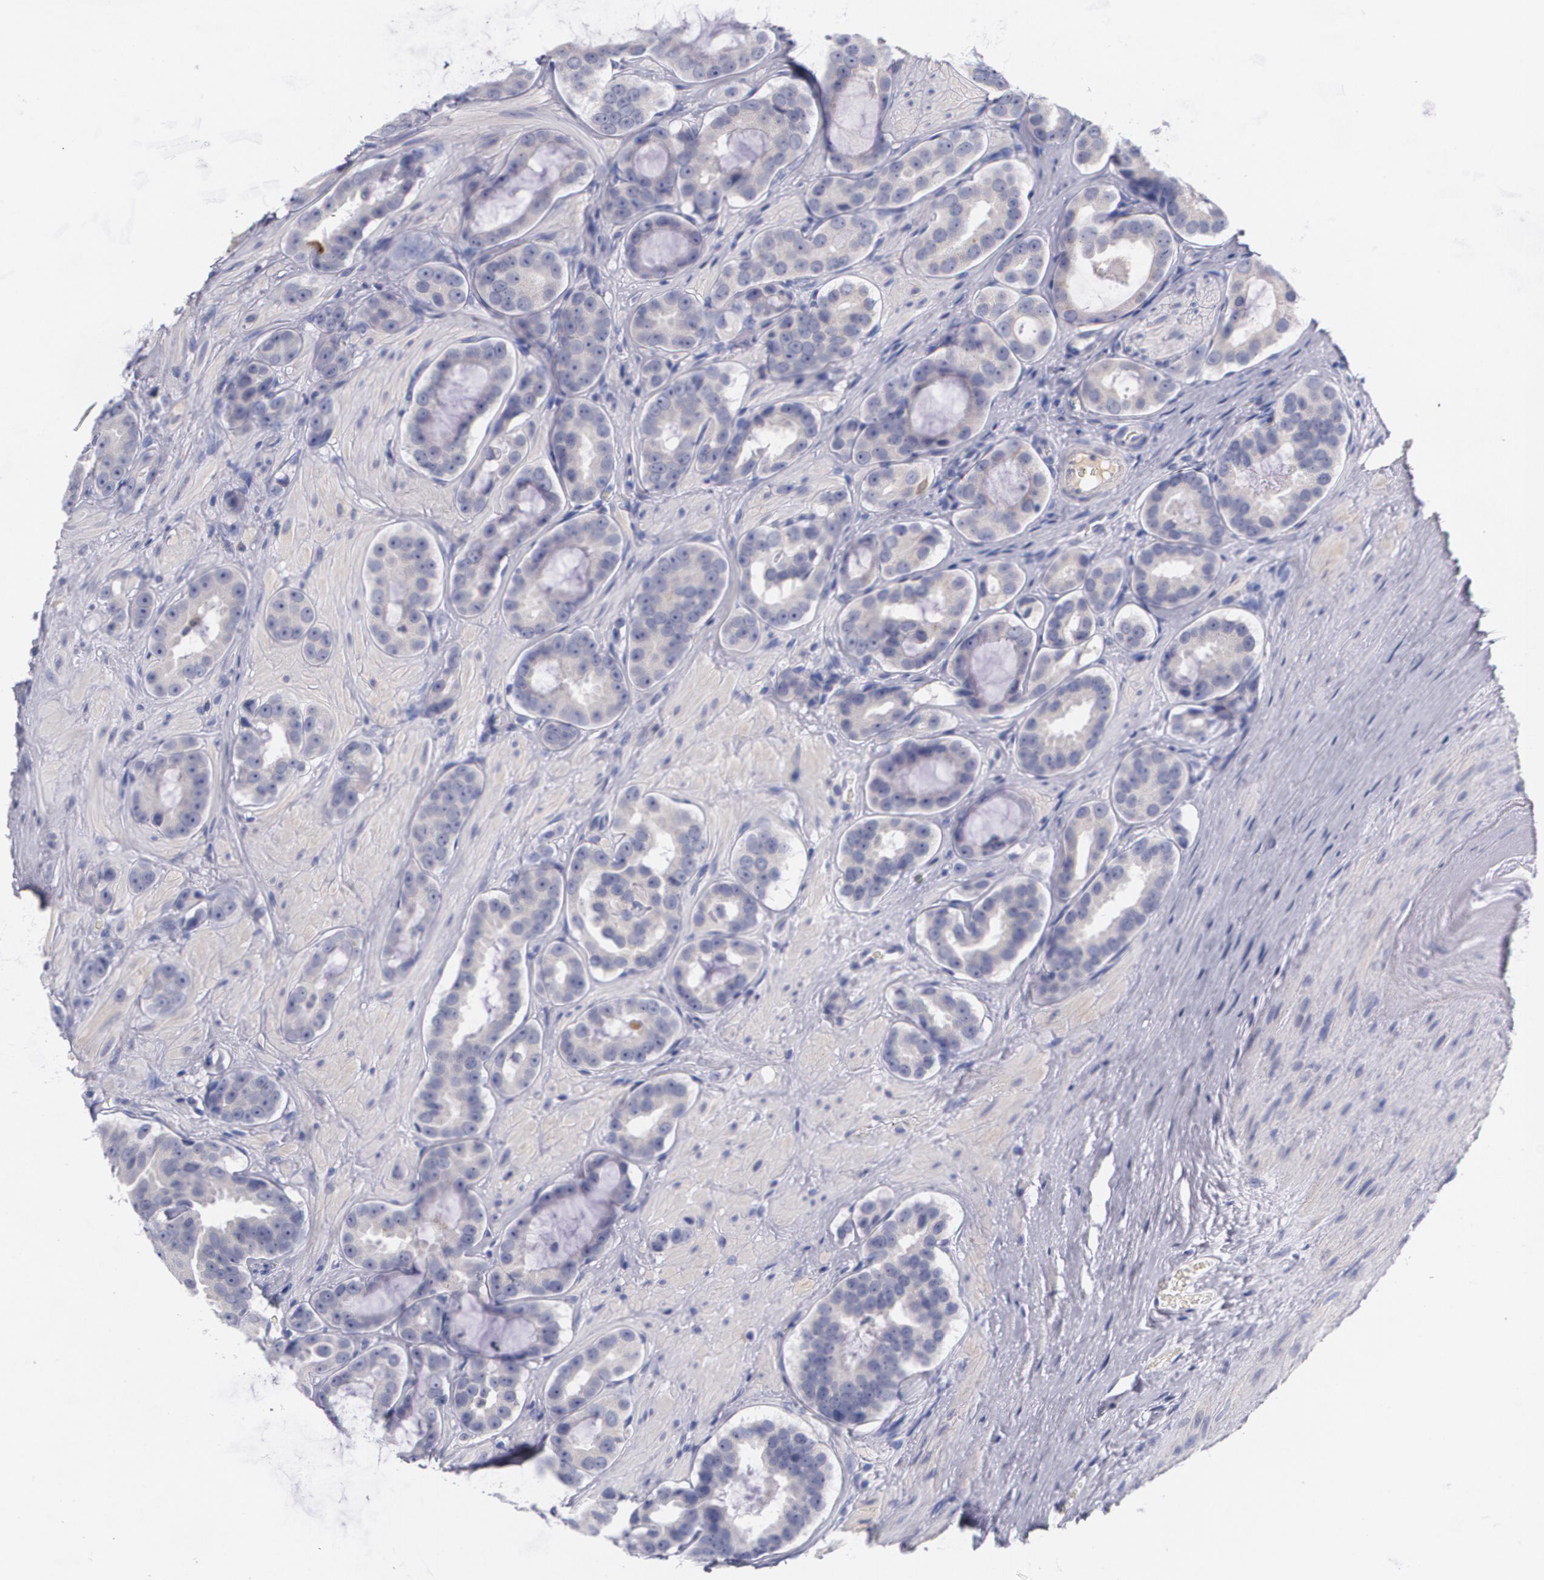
{"staining": {"intensity": "strong", "quantity": "<25%", "location": "cytoplasmic/membranous"}, "tissue": "prostate cancer", "cell_type": "Tumor cells", "image_type": "cancer", "snomed": [{"axis": "morphology", "description": "Adenocarcinoma, Low grade"}, {"axis": "topography", "description": "Prostate"}], "caption": "Immunohistochemistry (DAB) staining of human prostate adenocarcinoma (low-grade) demonstrates strong cytoplasmic/membranous protein expression in about <25% of tumor cells.", "gene": "HMMR", "patient": {"sex": "male", "age": 59}}